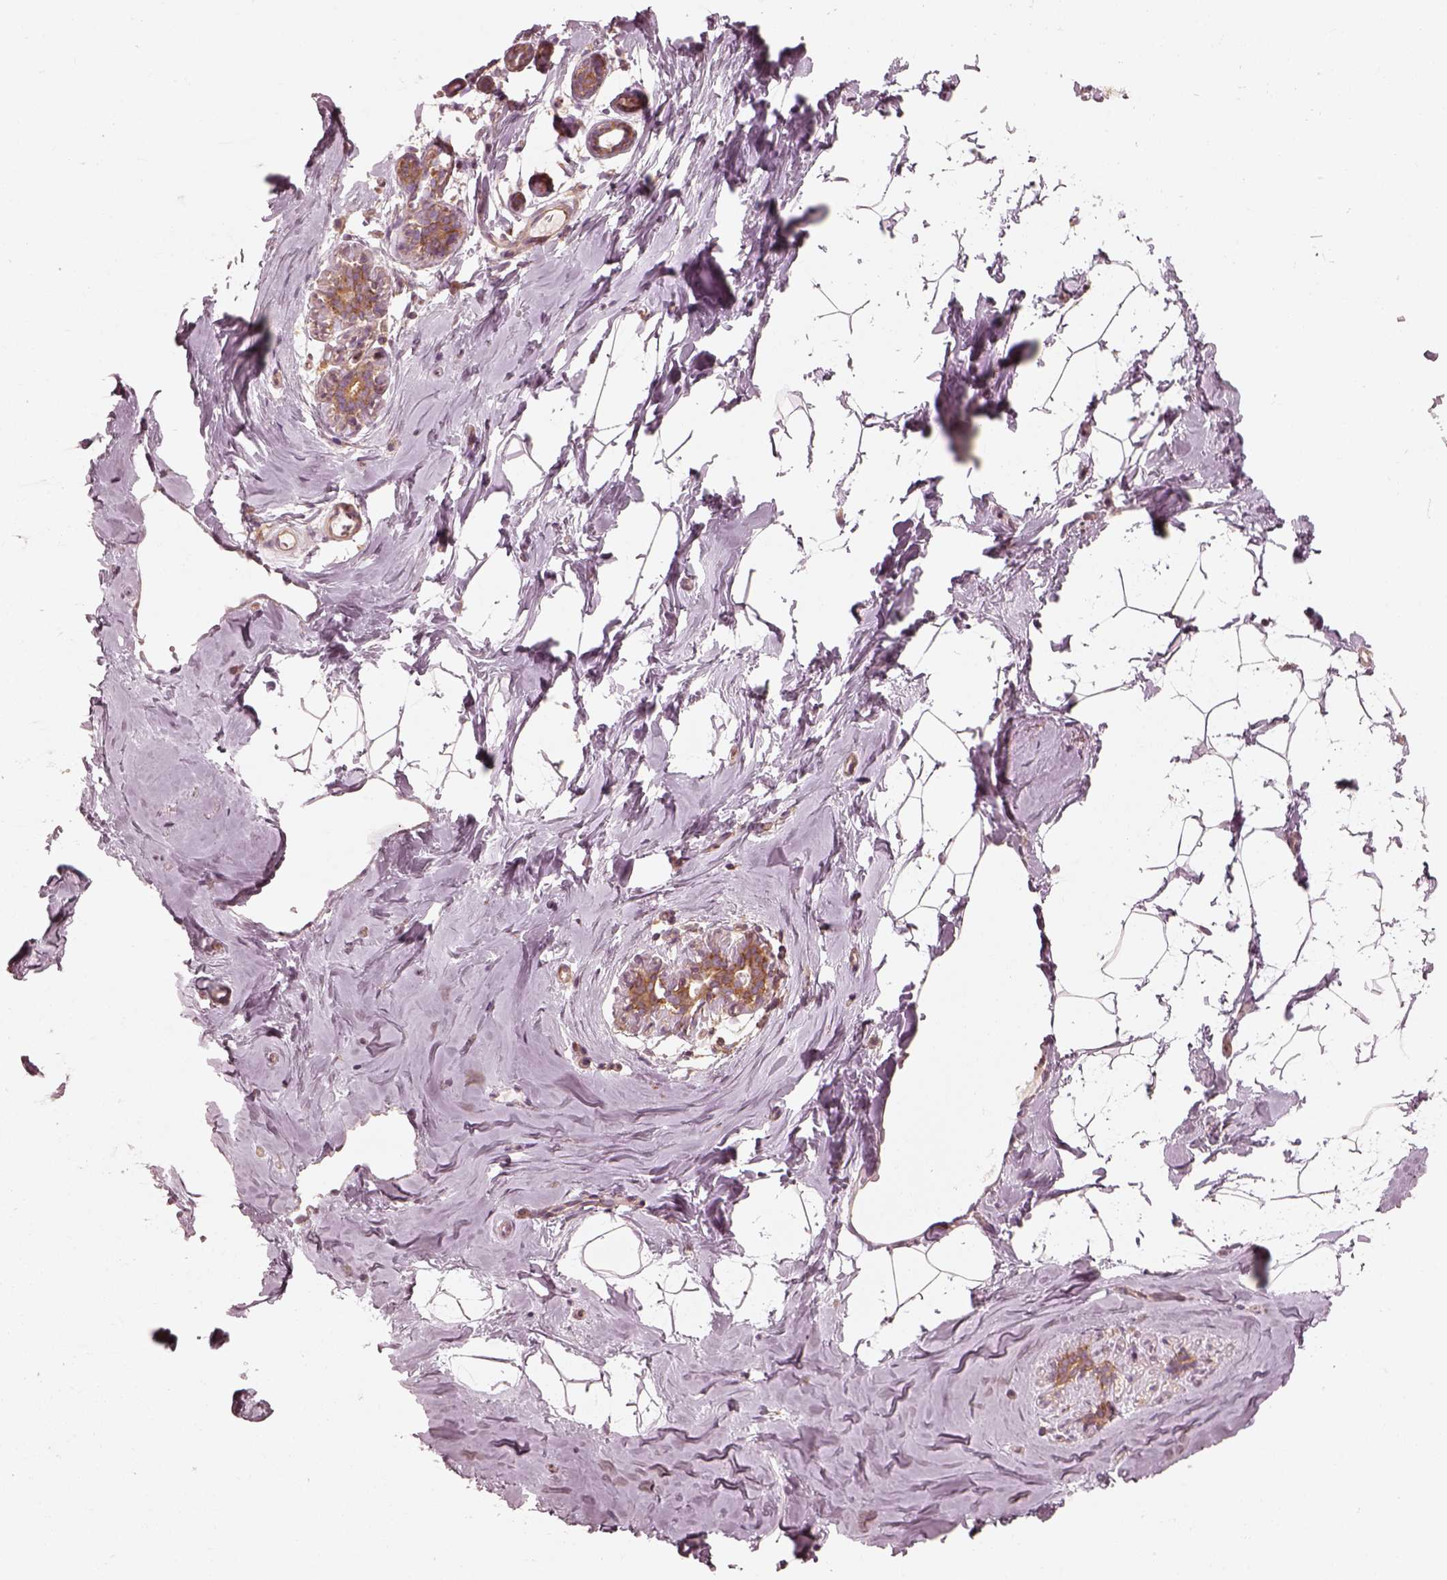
{"staining": {"intensity": "weak", "quantity": ">75%", "location": "cytoplasmic/membranous"}, "tissue": "breast", "cell_type": "Adipocytes", "image_type": "normal", "snomed": [{"axis": "morphology", "description": "Normal tissue, NOS"}, {"axis": "topography", "description": "Breast"}], "caption": "IHC staining of unremarkable breast, which shows low levels of weak cytoplasmic/membranous positivity in approximately >75% of adipocytes indicating weak cytoplasmic/membranous protein positivity. The staining was performed using DAB (brown) for protein detection and nuclei were counterstained in hematoxylin (blue).", "gene": "CNOT2", "patient": {"sex": "female", "age": 32}}